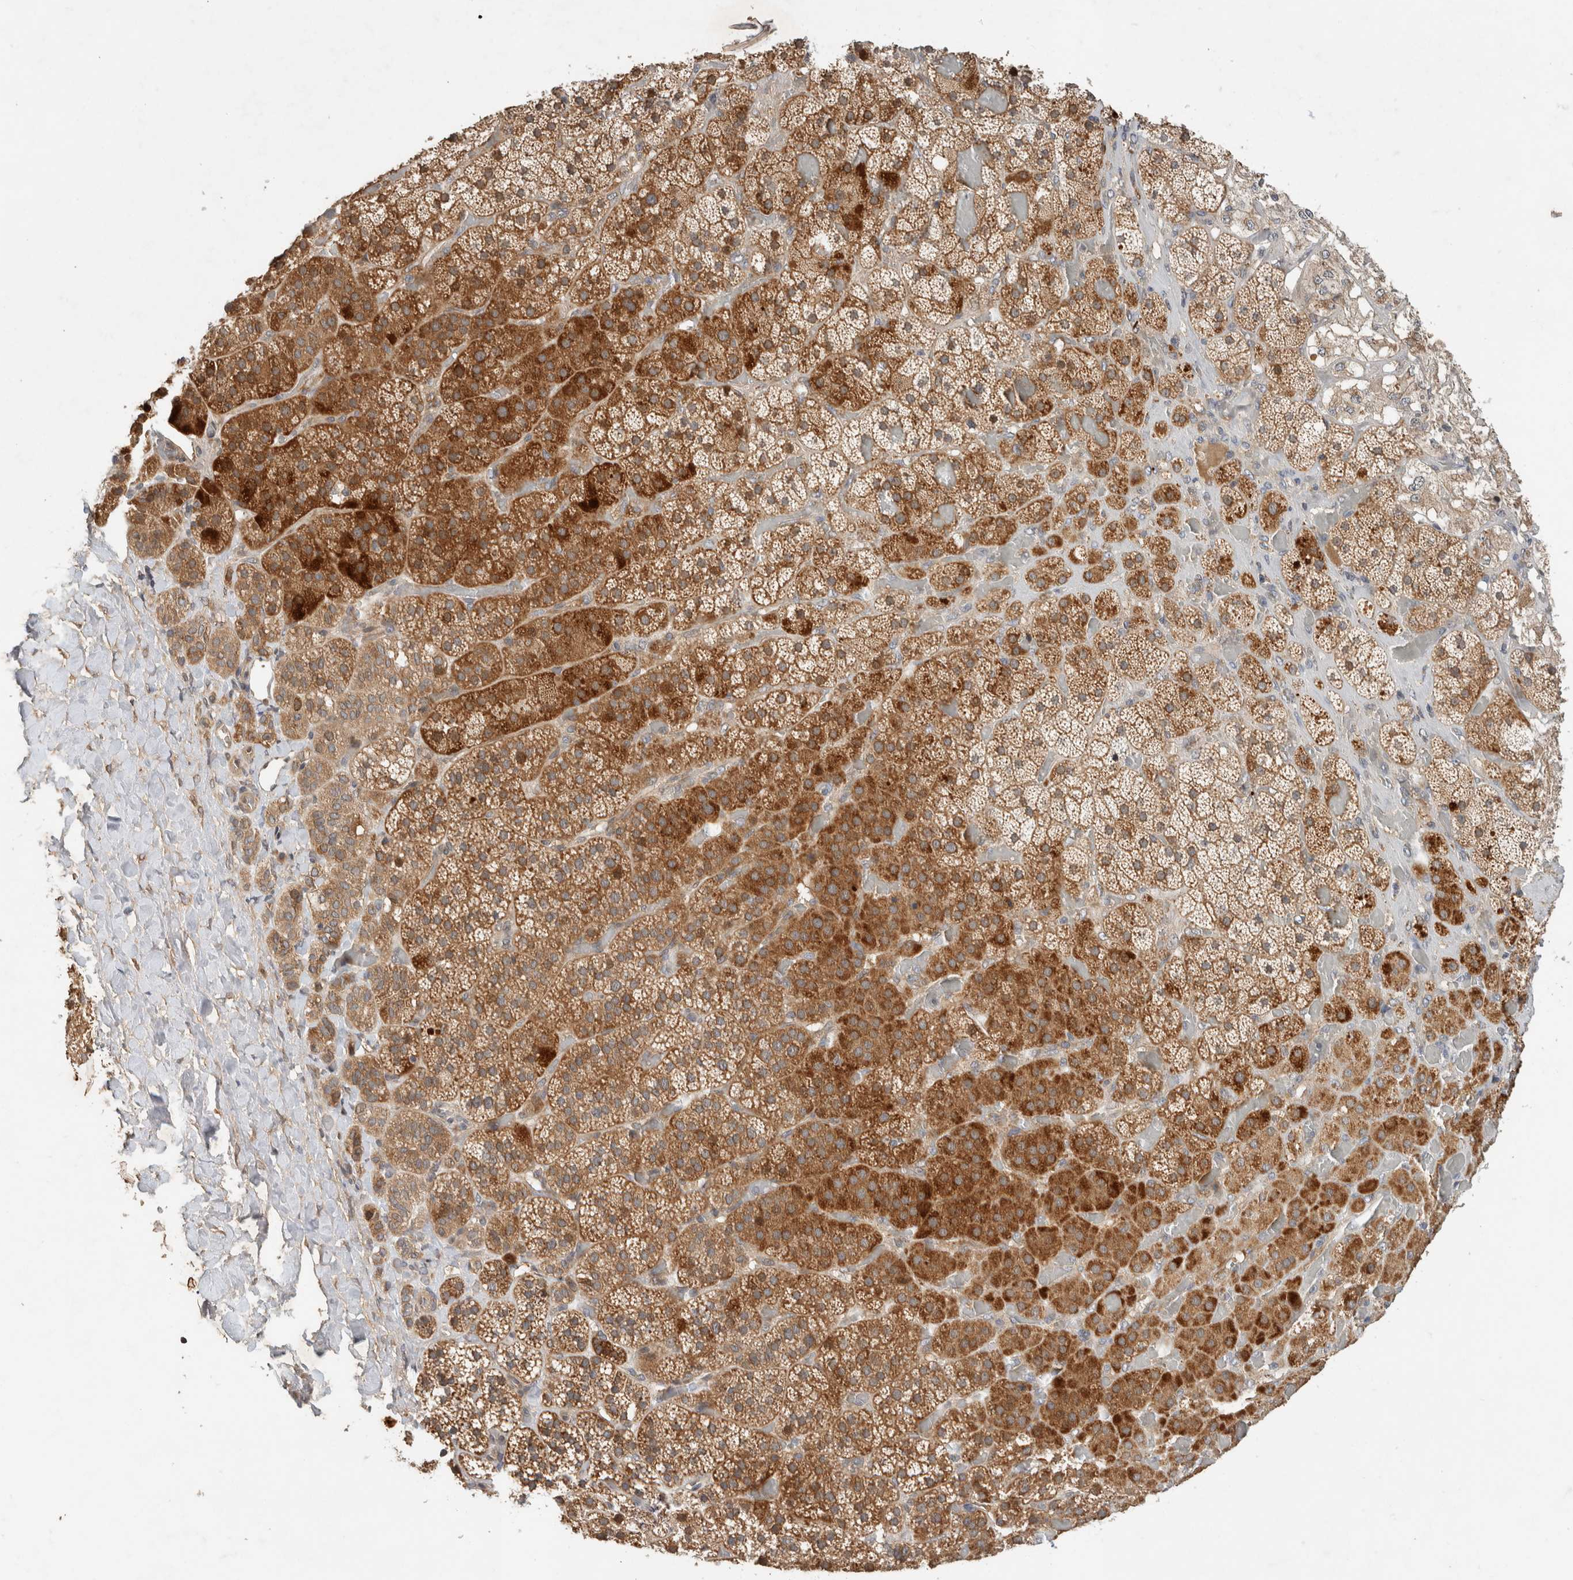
{"staining": {"intensity": "moderate", "quantity": ">75%", "location": "cytoplasmic/membranous"}, "tissue": "adrenal gland", "cell_type": "Glandular cells", "image_type": "normal", "snomed": [{"axis": "morphology", "description": "Normal tissue, NOS"}, {"axis": "topography", "description": "Adrenal gland"}], "caption": "Glandular cells demonstrate medium levels of moderate cytoplasmic/membranous staining in approximately >75% of cells in unremarkable human adrenal gland.", "gene": "ARMC9", "patient": {"sex": "male", "age": 57}}